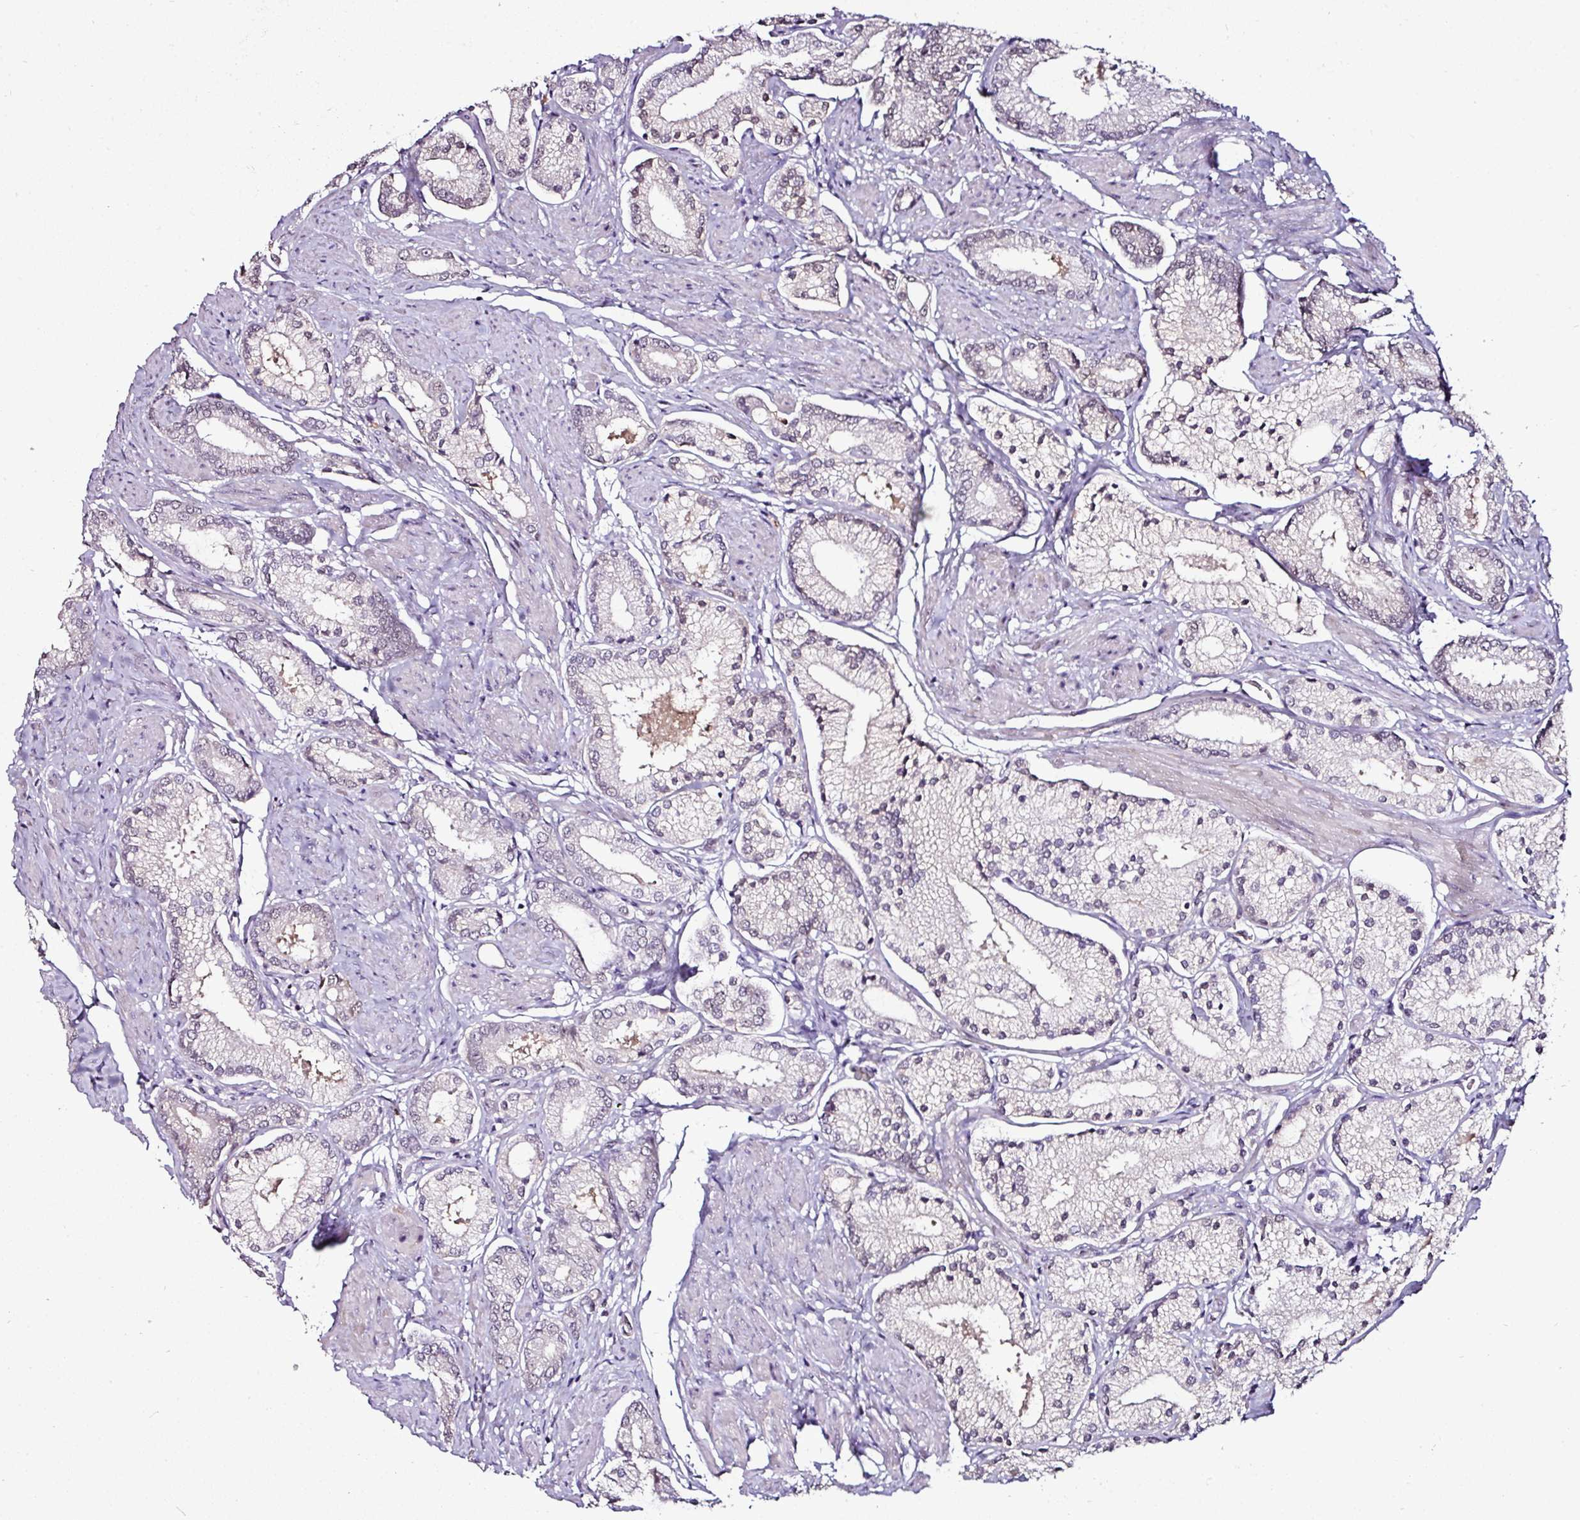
{"staining": {"intensity": "weak", "quantity": "25%-75%", "location": "nuclear"}, "tissue": "prostate cancer", "cell_type": "Tumor cells", "image_type": "cancer", "snomed": [{"axis": "morphology", "description": "Adenocarcinoma, High grade"}, {"axis": "topography", "description": "Prostate and seminal vesicle, NOS"}], "caption": "Protein expression analysis of human prostate cancer reveals weak nuclear expression in approximately 25%-75% of tumor cells. (Brightfield microscopy of DAB IHC at high magnification).", "gene": "KLF16", "patient": {"sex": "male", "age": 64}}